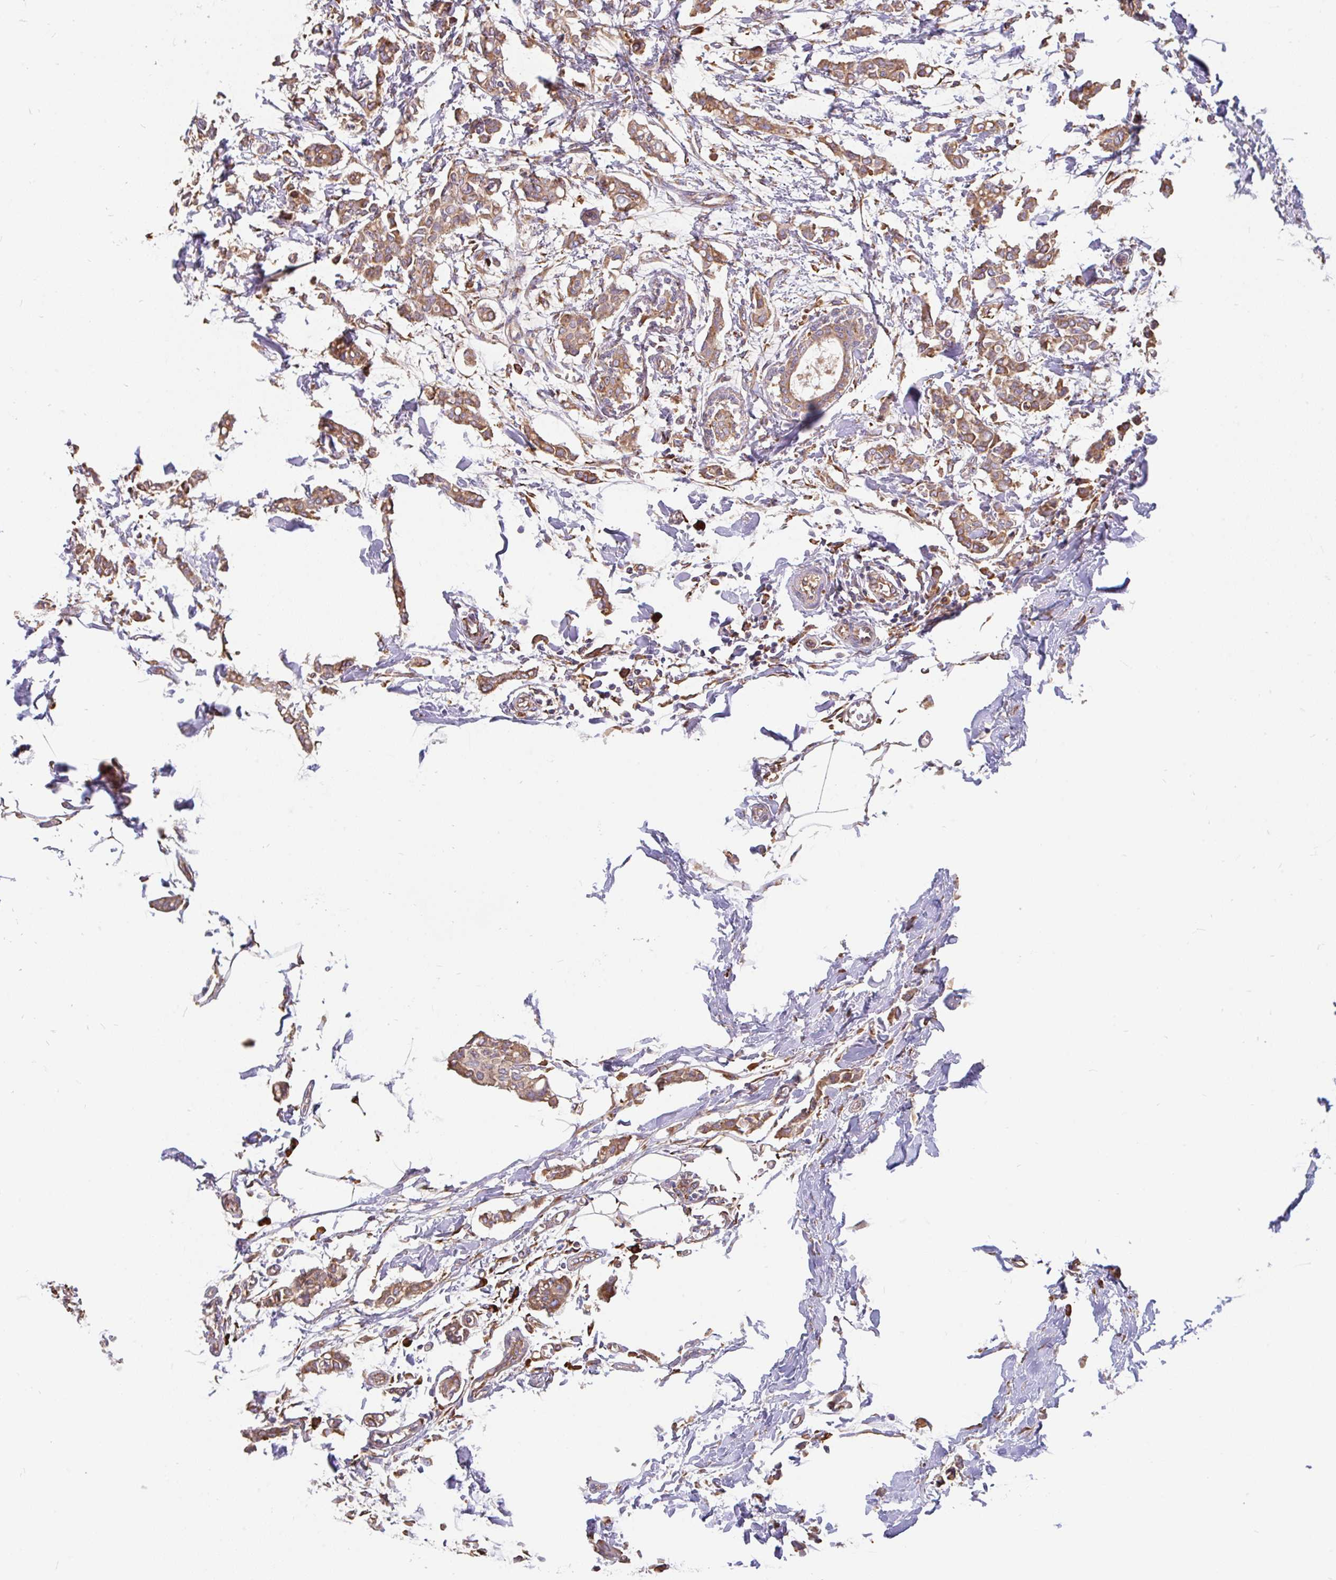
{"staining": {"intensity": "moderate", "quantity": ">75%", "location": "cytoplasmic/membranous"}, "tissue": "breast cancer", "cell_type": "Tumor cells", "image_type": "cancer", "snomed": [{"axis": "morphology", "description": "Duct carcinoma"}, {"axis": "topography", "description": "Breast"}], "caption": "Tumor cells display medium levels of moderate cytoplasmic/membranous staining in approximately >75% of cells in human breast cancer. (DAB (3,3'-diaminobenzidine) IHC, brown staining for protein, blue staining for nuclei).", "gene": "EML5", "patient": {"sex": "female", "age": 41}}